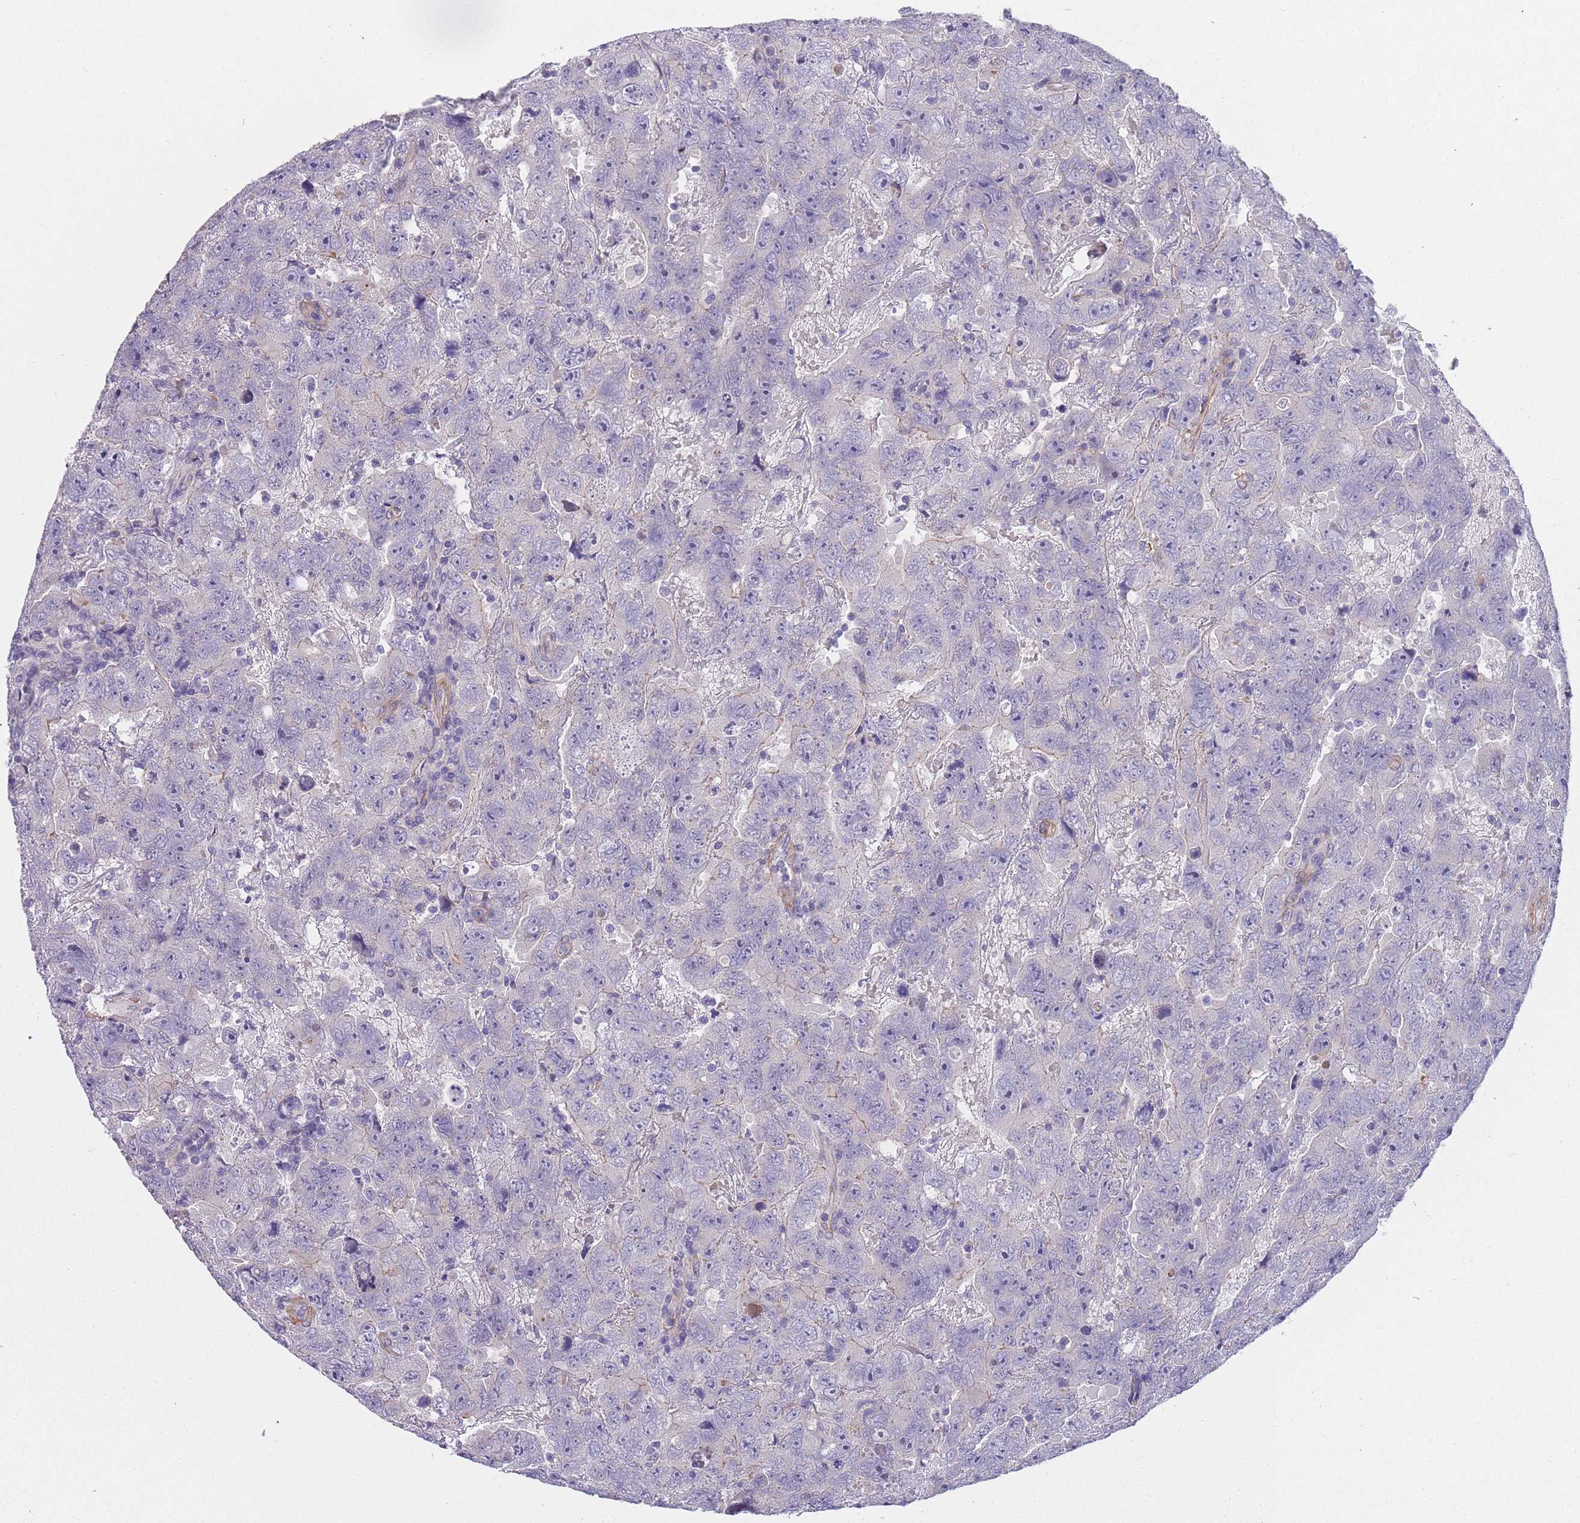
{"staining": {"intensity": "negative", "quantity": "none", "location": "none"}, "tissue": "testis cancer", "cell_type": "Tumor cells", "image_type": "cancer", "snomed": [{"axis": "morphology", "description": "Carcinoma, Embryonal, NOS"}, {"axis": "topography", "description": "Testis"}], "caption": "An image of human testis cancer (embryonal carcinoma) is negative for staining in tumor cells.", "gene": "FAM124A", "patient": {"sex": "male", "age": 45}}